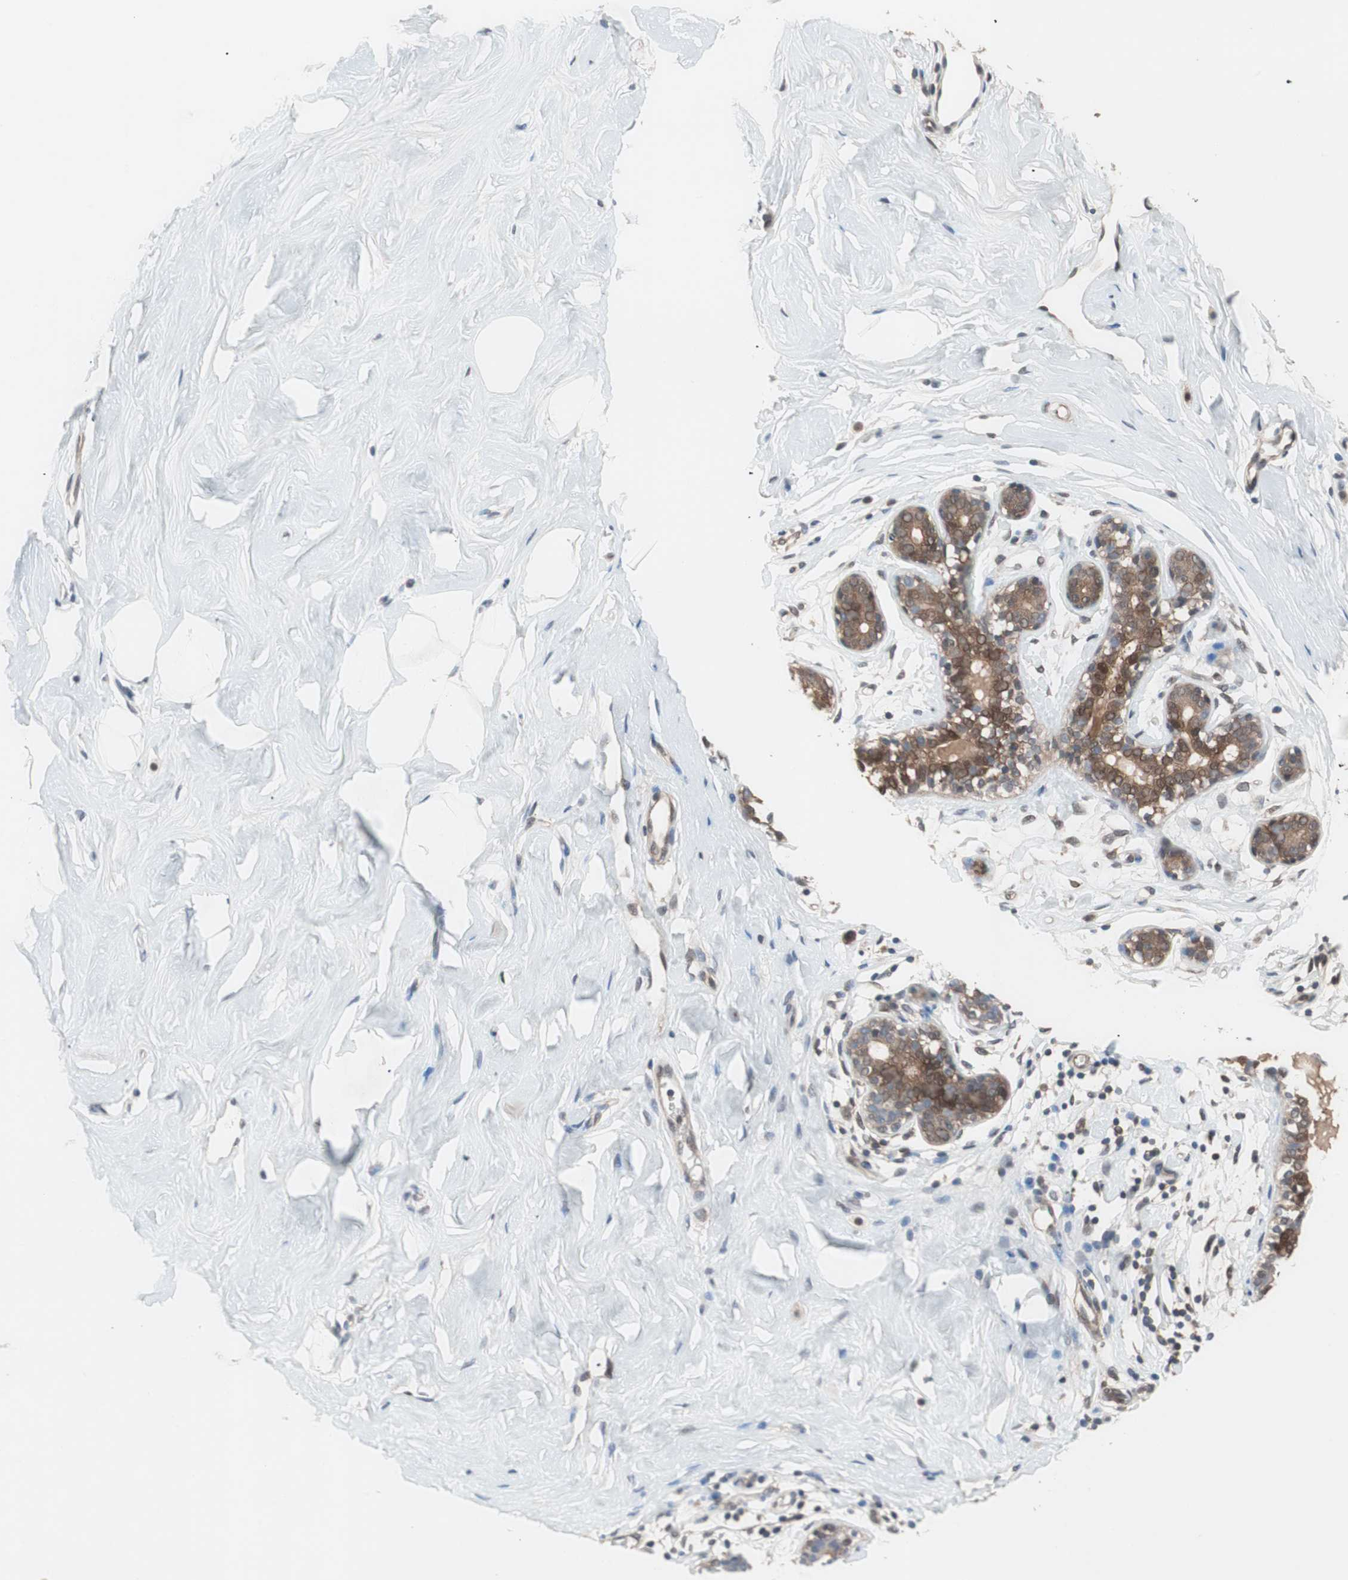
{"staining": {"intensity": "negative", "quantity": "none", "location": "none"}, "tissue": "breast", "cell_type": "Adipocytes", "image_type": "normal", "snomed": [{"axis": "morphology", "description": "Normal tissue, NOS"}, {"axis": "topography", "description": "Breast"}], "caption": "IHC of benign breast exhibits no expression in adipocytes.", "gene": "GALT", "patient": {"sex": "female", "age": 23}}